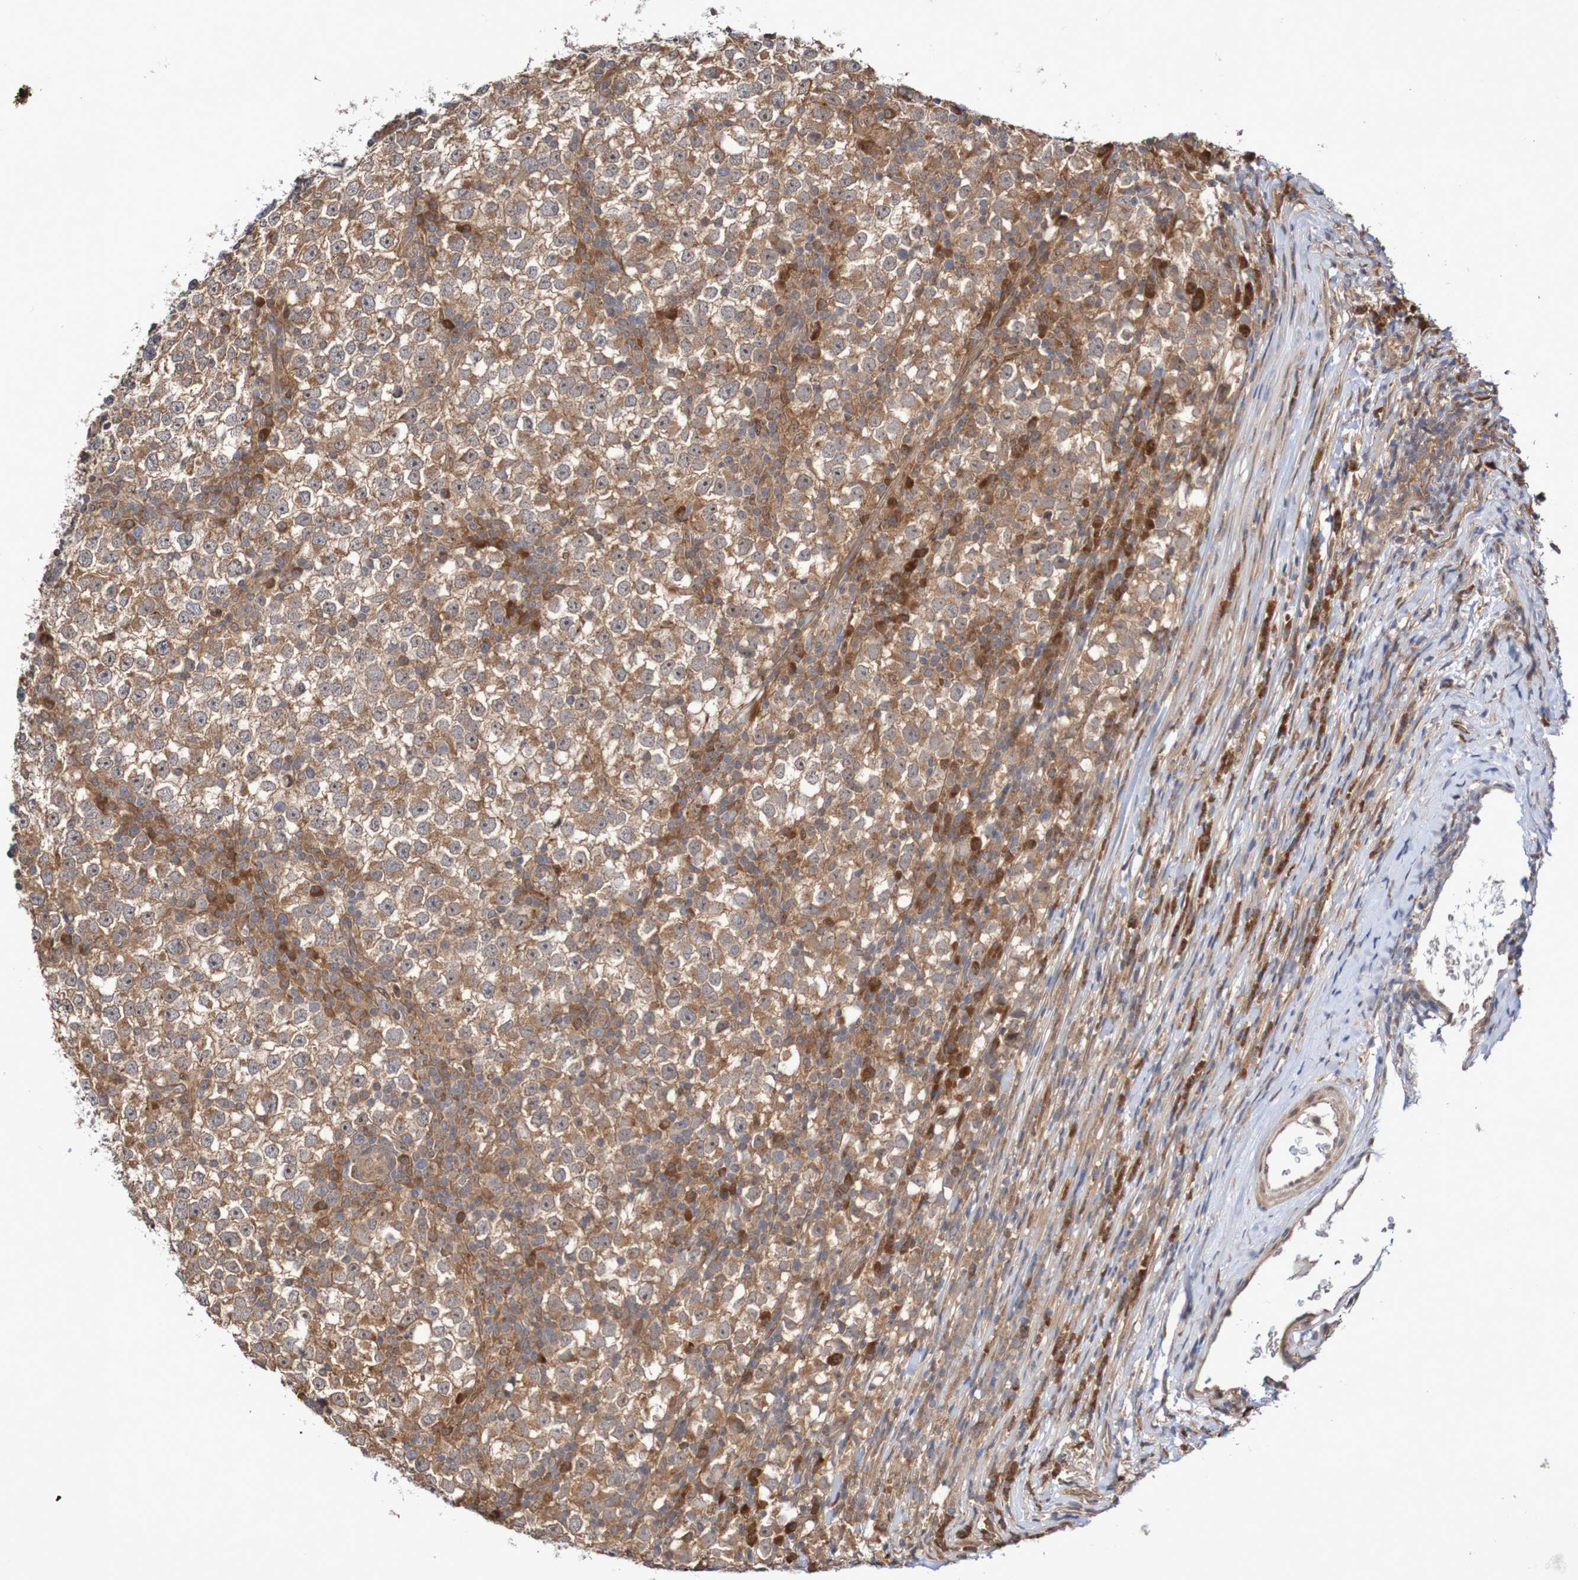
{"staining": {"intensity": "moderate", "quantity": "25%-75%", "location": "cytoplasmic/membranous"}, "tissue": "testis cancer", "cell_type": "Tumor cells", "image_type": "cancer", "snomed": [{"axis": "morphology", "description": "Seminoma, NOS"}, {"axis": "topography", "description": "Testis"}], "caption": "DAB immunohistochemical staining of human testis seminoma shows moderate cytoplasmic/membranous protein expression in about 25%-75% of tumor cells.", "gene": "PHPT1", "patient": {"sex": "male", "age": 65}}